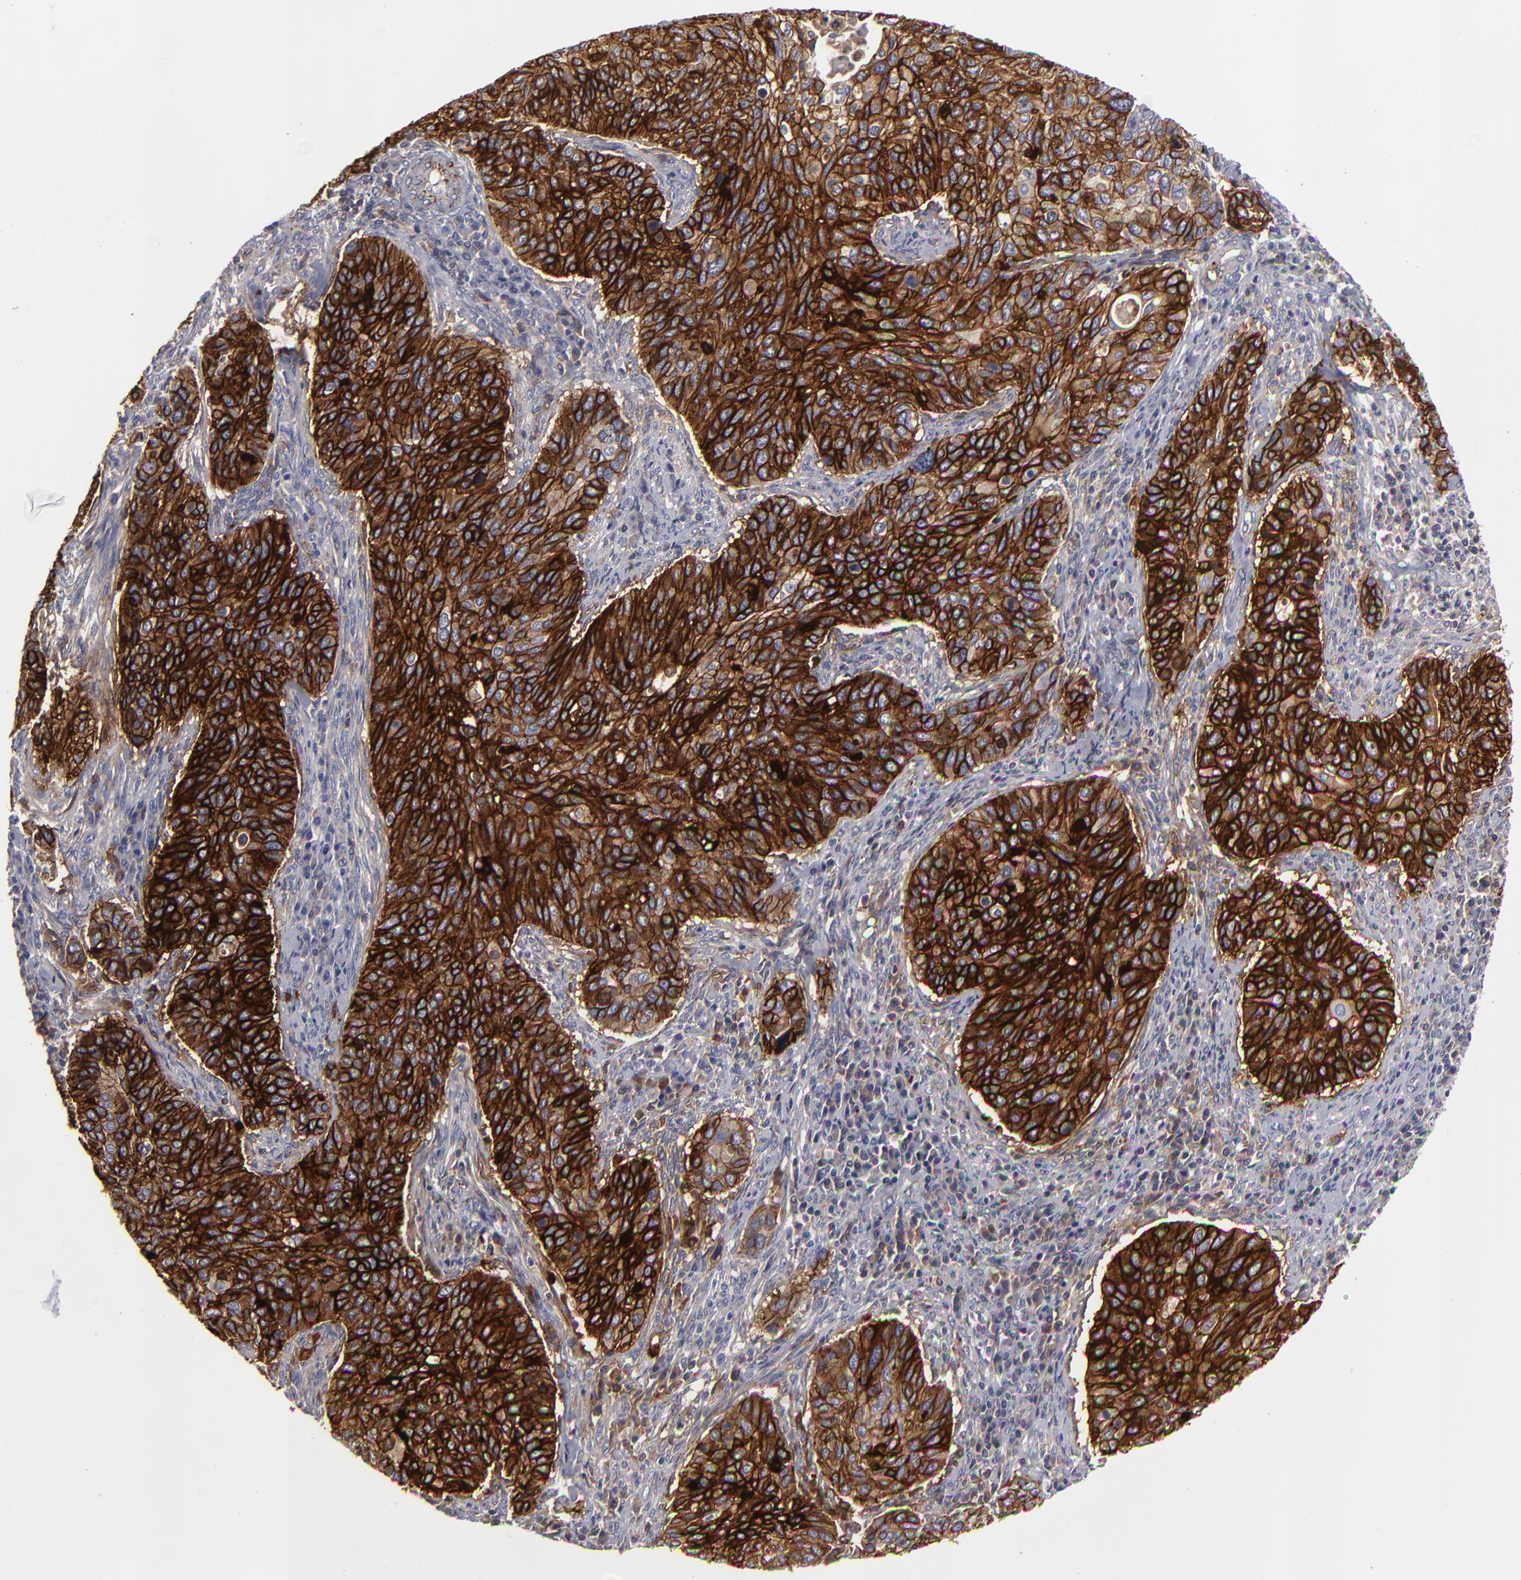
{"staining": {"intensity": "strong", "quantity": ">75%", "location": "cytoplasmic/membranous"}, "tissue": "cervical cancer", "cell_type": "Tumor cells", "image_type": "cancer", "snomed": [{"axis": "morphology", "description": "Adenocarcinoma, NOS"}, {"axis": "topography", "description": "Cervix"}], "caption": "Immunohistochemical staining of cervical cancer (adenocarcinoma) shows high levels of strong cytoplasmic/membranous protein staining in about >75% of tumor cells.", "gene": "ALCAM", "patient": {"sex": "female", "age": 29}}